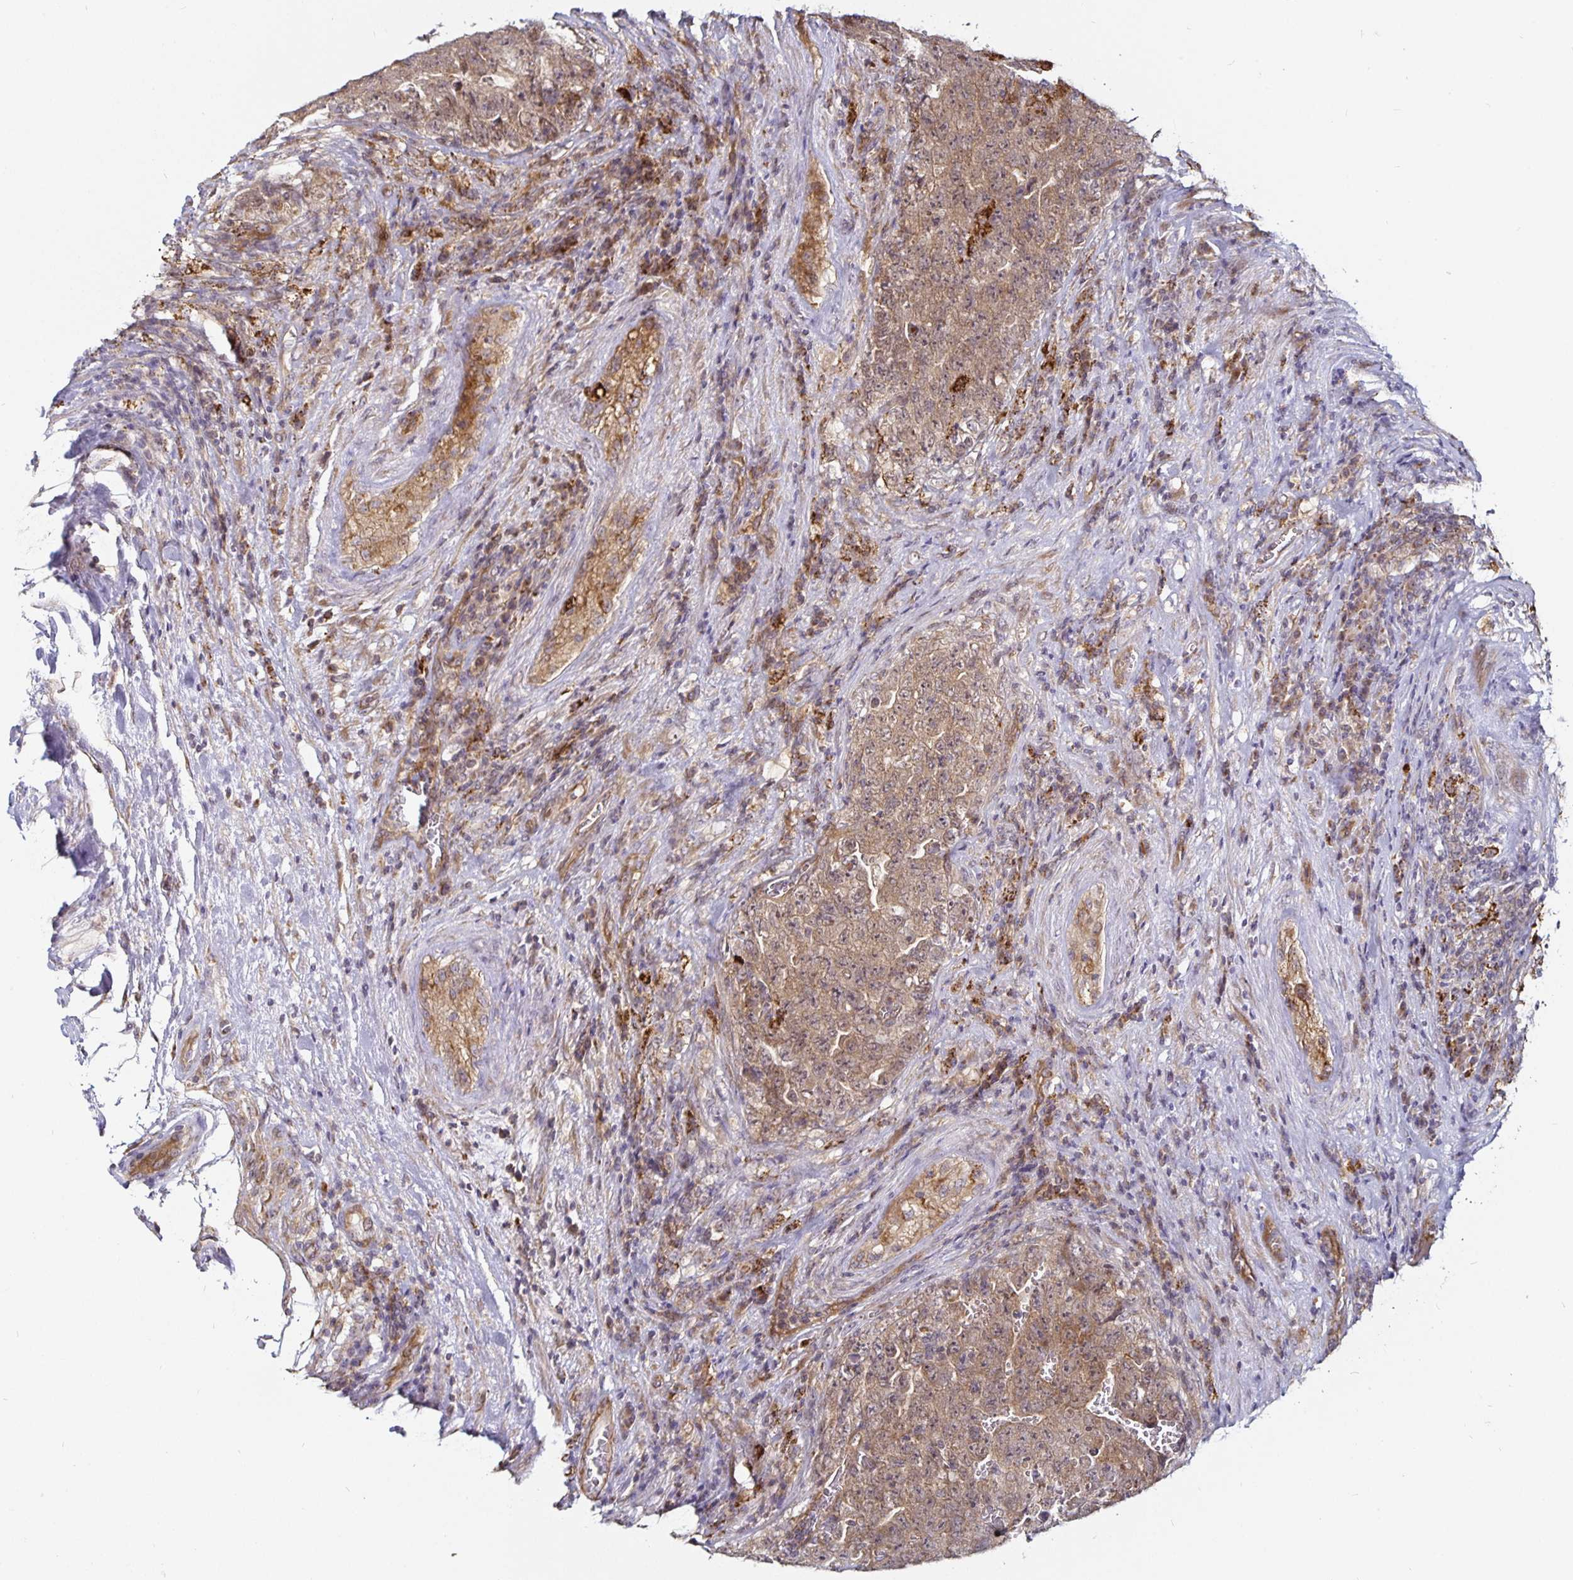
{"staining": {"intensity": "moderate", "quantity": ">75%", "location": "cytoplasmic/membranous,nuclear"}, "tissue": "testis cancer", "cell_type": "Tumor cells", "image_type": "cancer", "snomed": [{"axis": "morphology", "description": "Carcinoma, Embryonal, NOS"}, {"axis": "topography", "description": "Testis"}], "caption": "A brown stain labels moderate cytoplasmic/membranous and nuclear expression of a protein in testis embryonal carcinoma tumor cells.", "gene": "CYP27A1", "patient": {"sex": "male", "age": 28}}